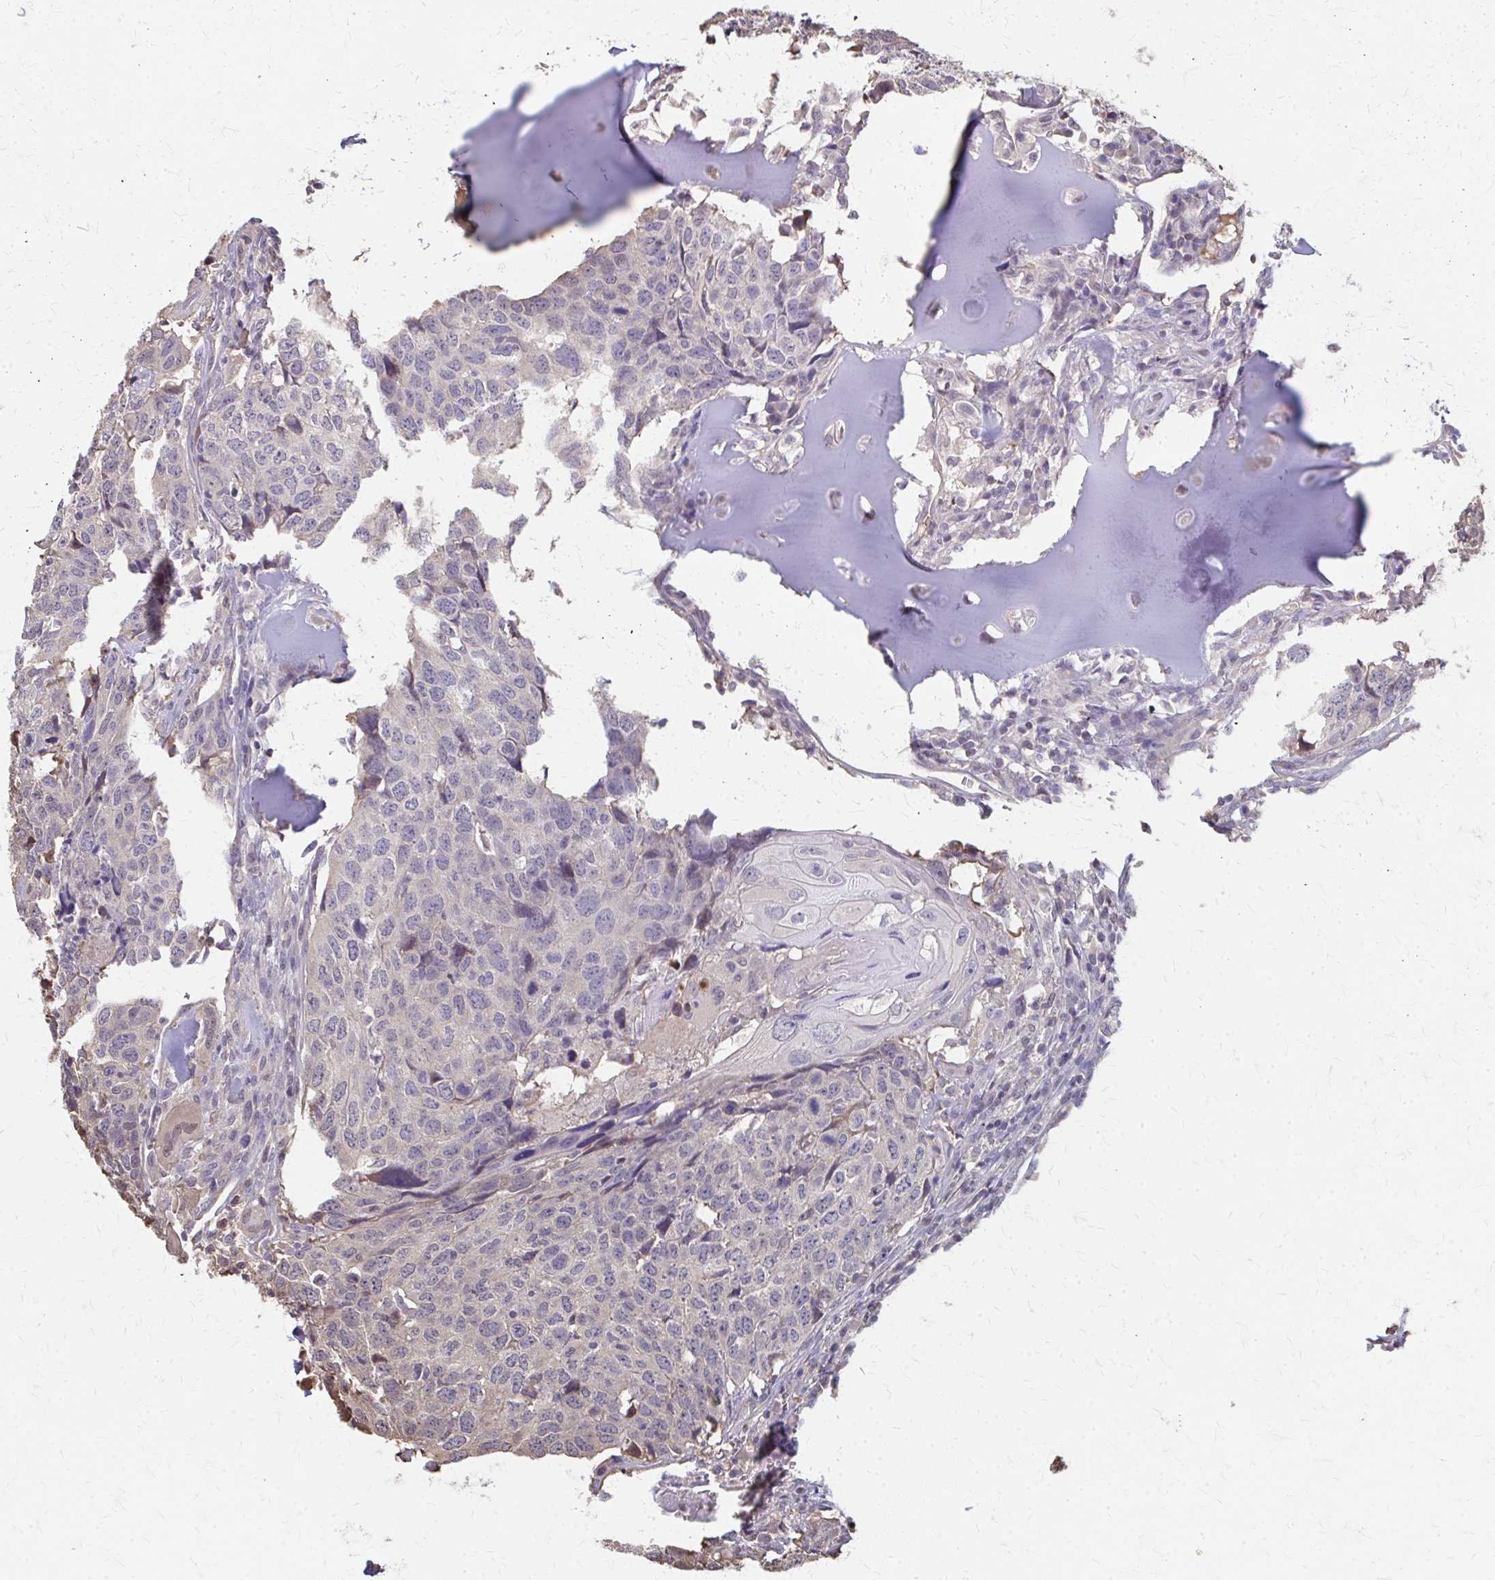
{"staining": {"intensity": "negative", "quantity": "none", "location": "none"}, "tissue": "head and neck cancer", "cell_type": "Tumor cells", "image_type": "cancer", "snomed": [{"axis": "morphology", "description": "Normal tissue, NOS"}, {"axis": "morphology", "description": "Squamous cell carcinoma, NOS"}, {"axis": "topography", "description": "Skeletal muscle"}, {"axis": "topography", "description": "Vascular tissue"}, {"axis": "topography", "description": "Peripheral nerve tissue"}, {"axis": "topography", "description": "Head-Neck"}], "caption": "An image of human head and neck cancer (squamous cell carcinoma) is negative for staining in tumor cells.", "gene": "RABGAP1L", "patient": {"sex": "male", "age": 66}}